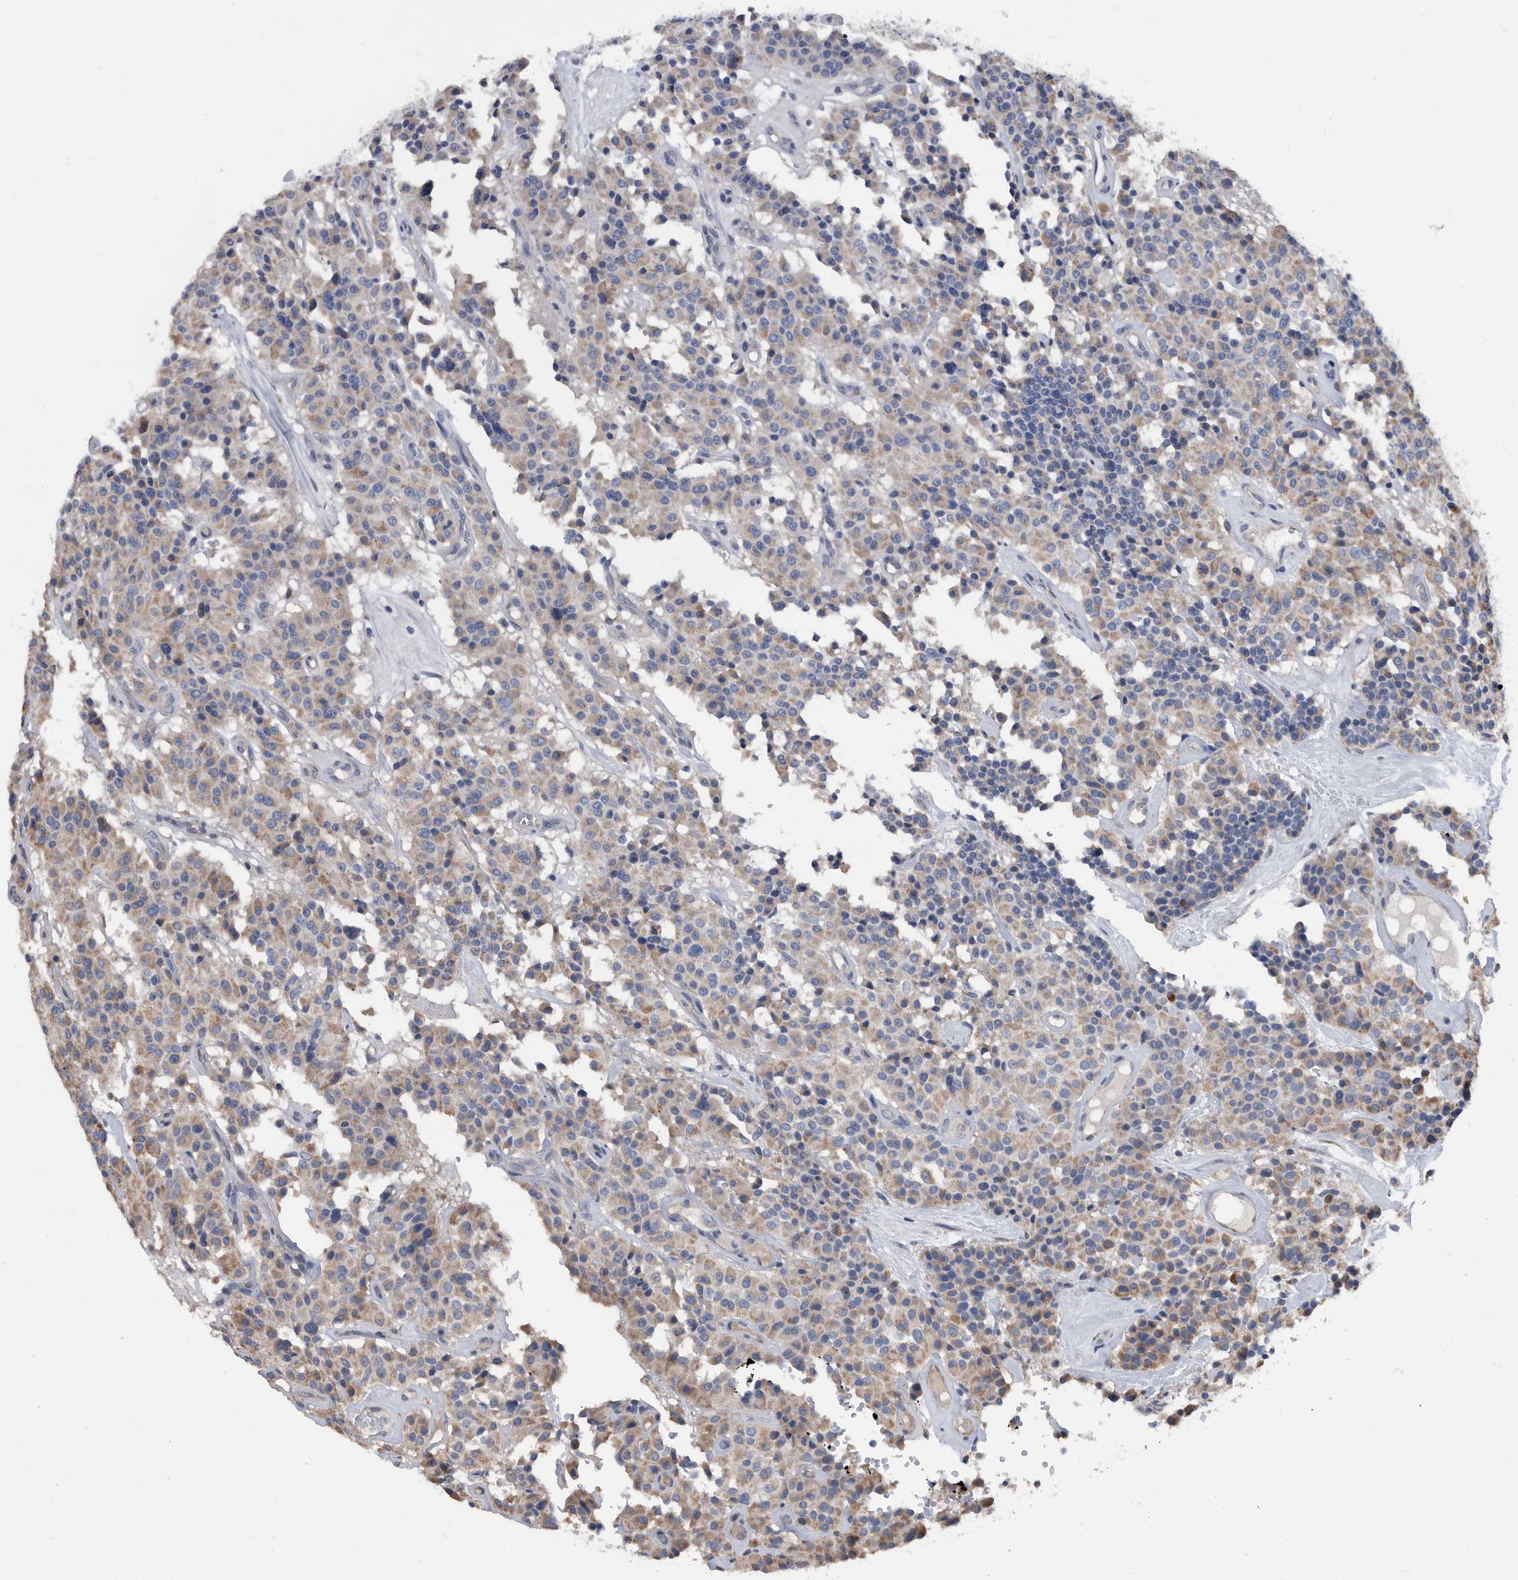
{"staining": {"intensity": "weak", "quantity": "25%-75%", "location": "cytoplasmic/membranous"}, "tissue": "carcinoid", "cell_type": "Tumor cells", "image_type": "cancer", "snomed": [{"axis": "morphology", "description": "Carcinoid, malignant, NOS"}, {"axis": "topography", "description": "Lung"}], "caption": "IHC (DAB (3,3'-diaminobenzidine)) staining of human carcinoid shows weak cytoplasmic/membranous protein staining in approximately 25%-75% of tumor cells.", "gene": "NRBP1", "patient": {"sex": "male", "age": 30}}